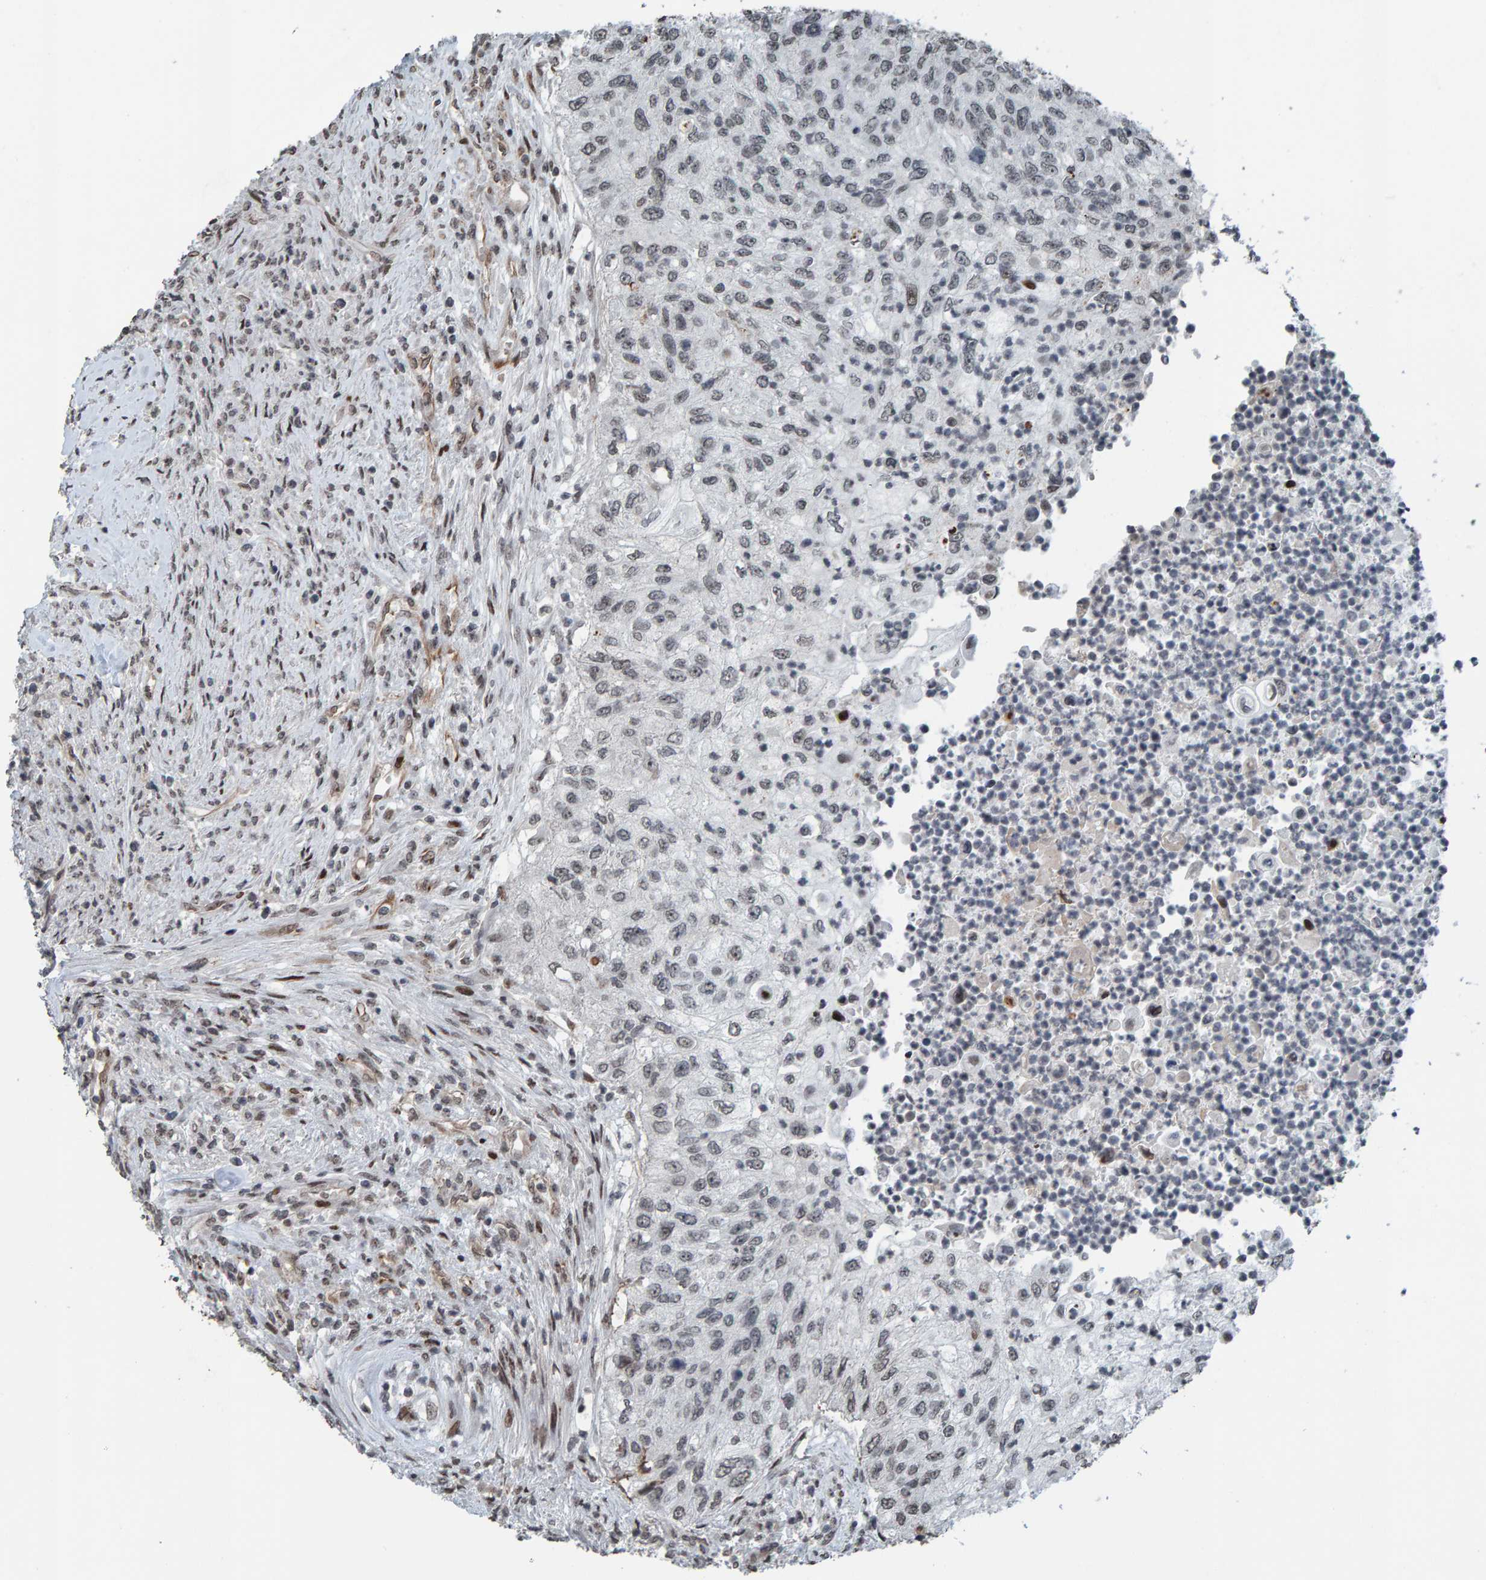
{"staining": {"intensity": "negative", "quantity": "none", "location": "none"}, "tissue": "urothelial cancer", "cell_type": "Tumor cells", "image_type": "cancer", "snomed": [{"axis": "morphology", "description": "Urothelial carcinoma, High grade"}, {"axis": "topography", "description": "Urinary bladder"}], "caption": "A high-resolution image shows IHC staining of high-grade urothelial carcinoma, which reveals no significant positivity in tumor cells. Nuclei are stained in blue.", "gene": "ZNF366", "patient": {"sex": "female", "age": 60}}